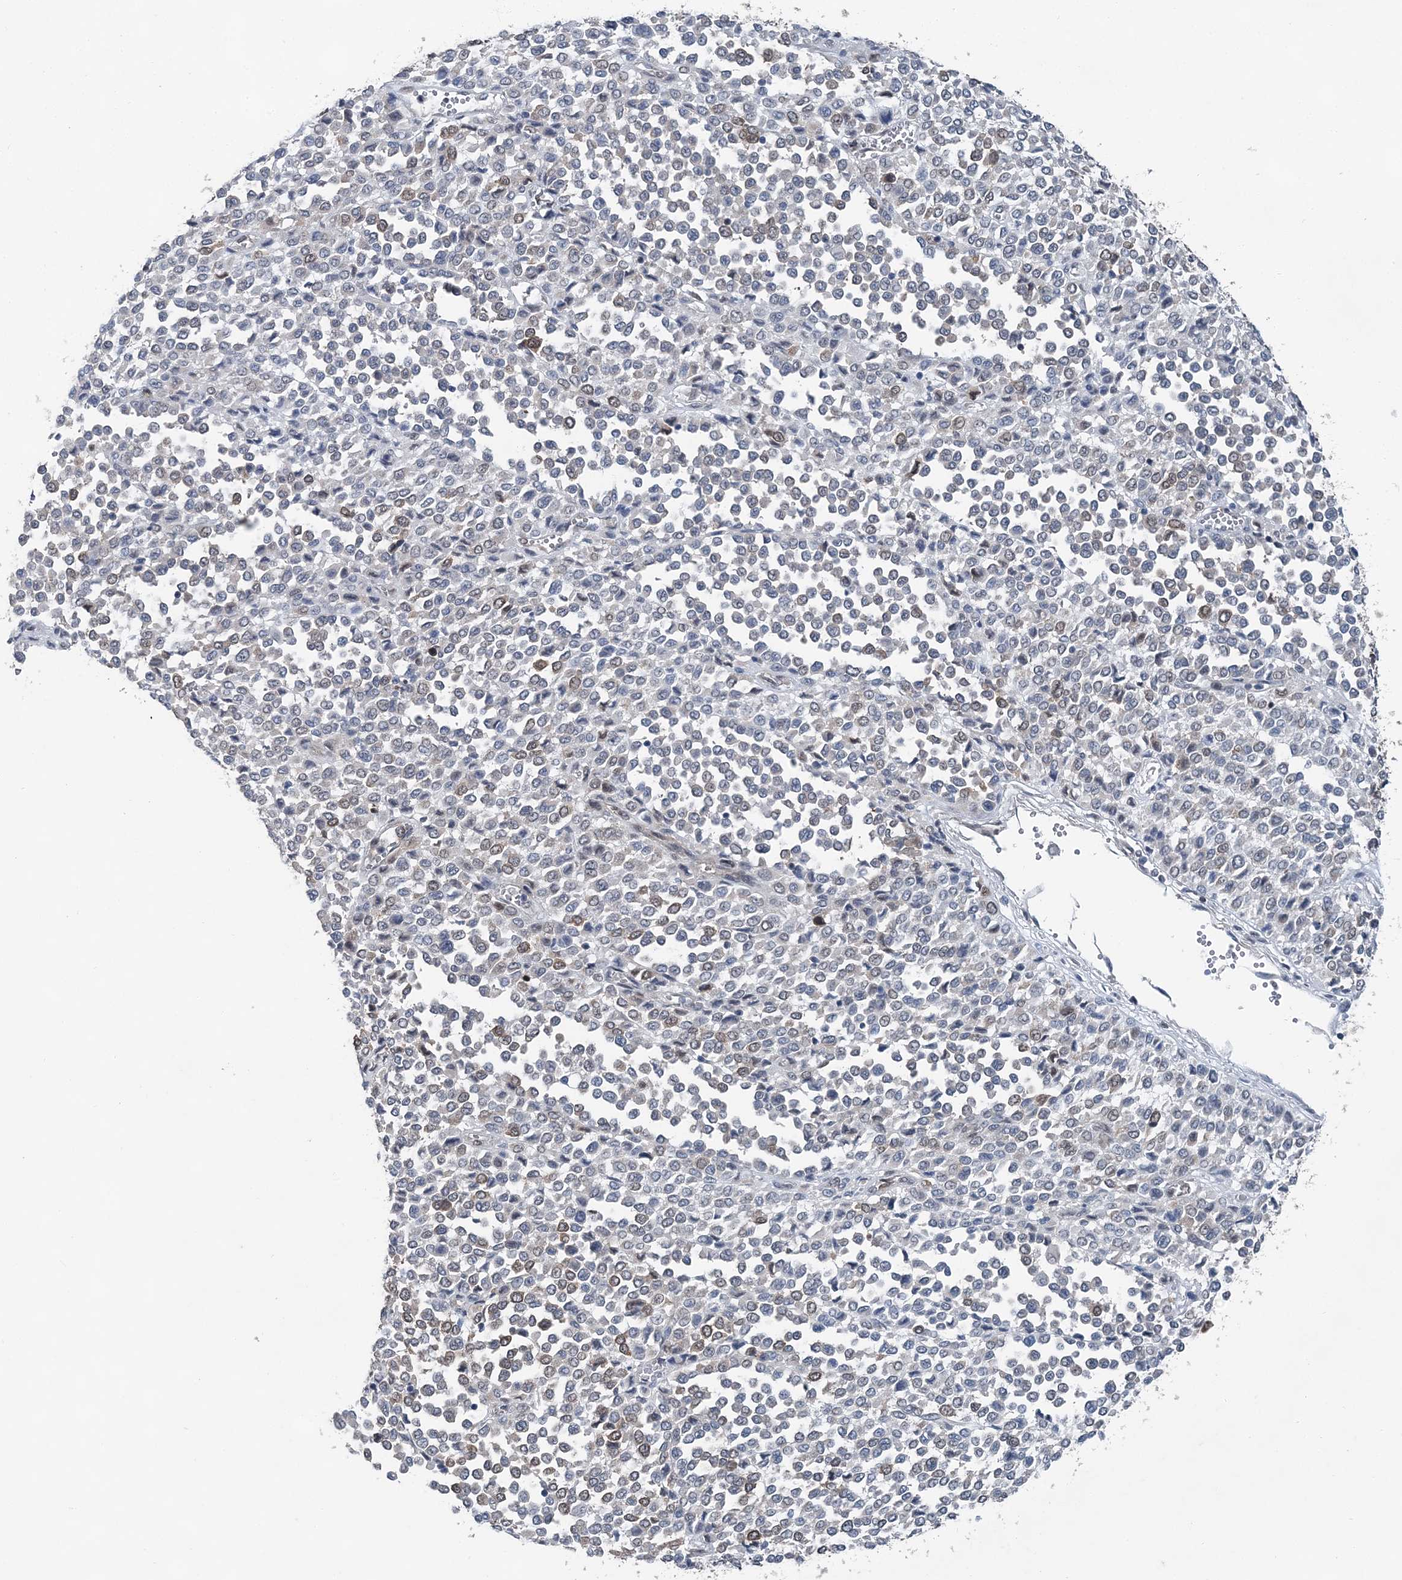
{"staining": {"intensity": "weak", "quantity": "<25%", "location": "cytoplasmic/membranous"}, "tissue": "melanoma", "cell_type": "Tumor cells", "image_type": "cancer", "snomed": [{"axis": "morphology", "description": "Malignant melanoma, Metastatic site"}, {"axis": "topography", "description": "Pancreas"}], "caption": "IHC image of malignant melanoma (metastatic site) stained for a protein (brown), which demonstrates no expression in tumor cells.", "gene": "HAT1", "patient": {"sex": "female", "age": 30}}